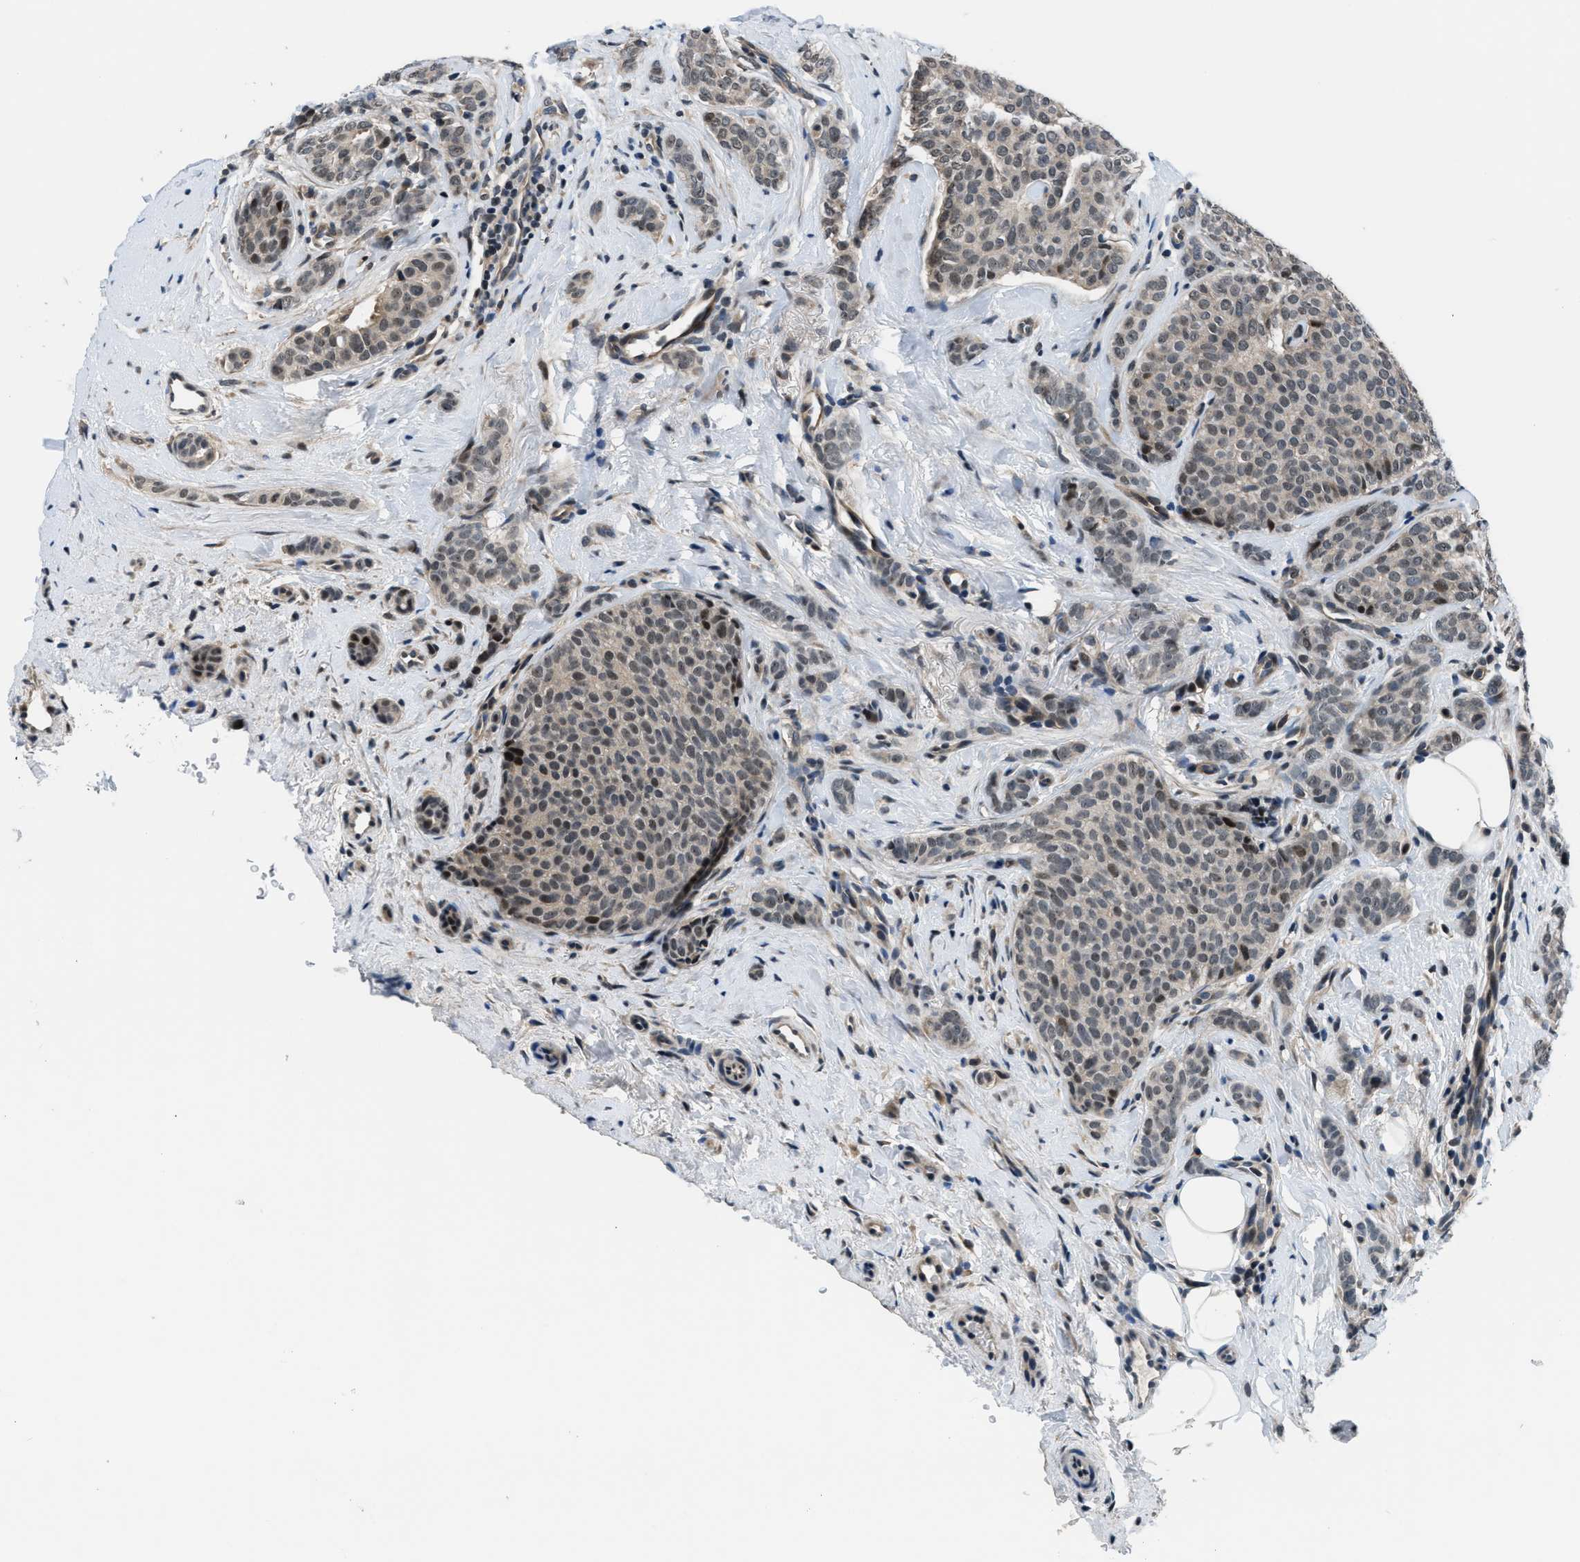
{"staining": {"intensity": "moderate", "quantity": "<25%", "location": "cytoplasmic/membranous,nuclear"}, "tissue": "breast cancer", "cell_type": "Tumor cells", "image_type": "cancer", "snomed": [{"axis": "morphology", "description": "Lobular carcinoma"}, {"axis": "topography", "description": "Skin"}, {"axis": "topography", "description": "Breast"}], "caption": "Breast cancer stained with a protein marker displays moderate staining in tumor cells.", "gene": "SETD5", "patient": {"sex": "female", "age": 46}}